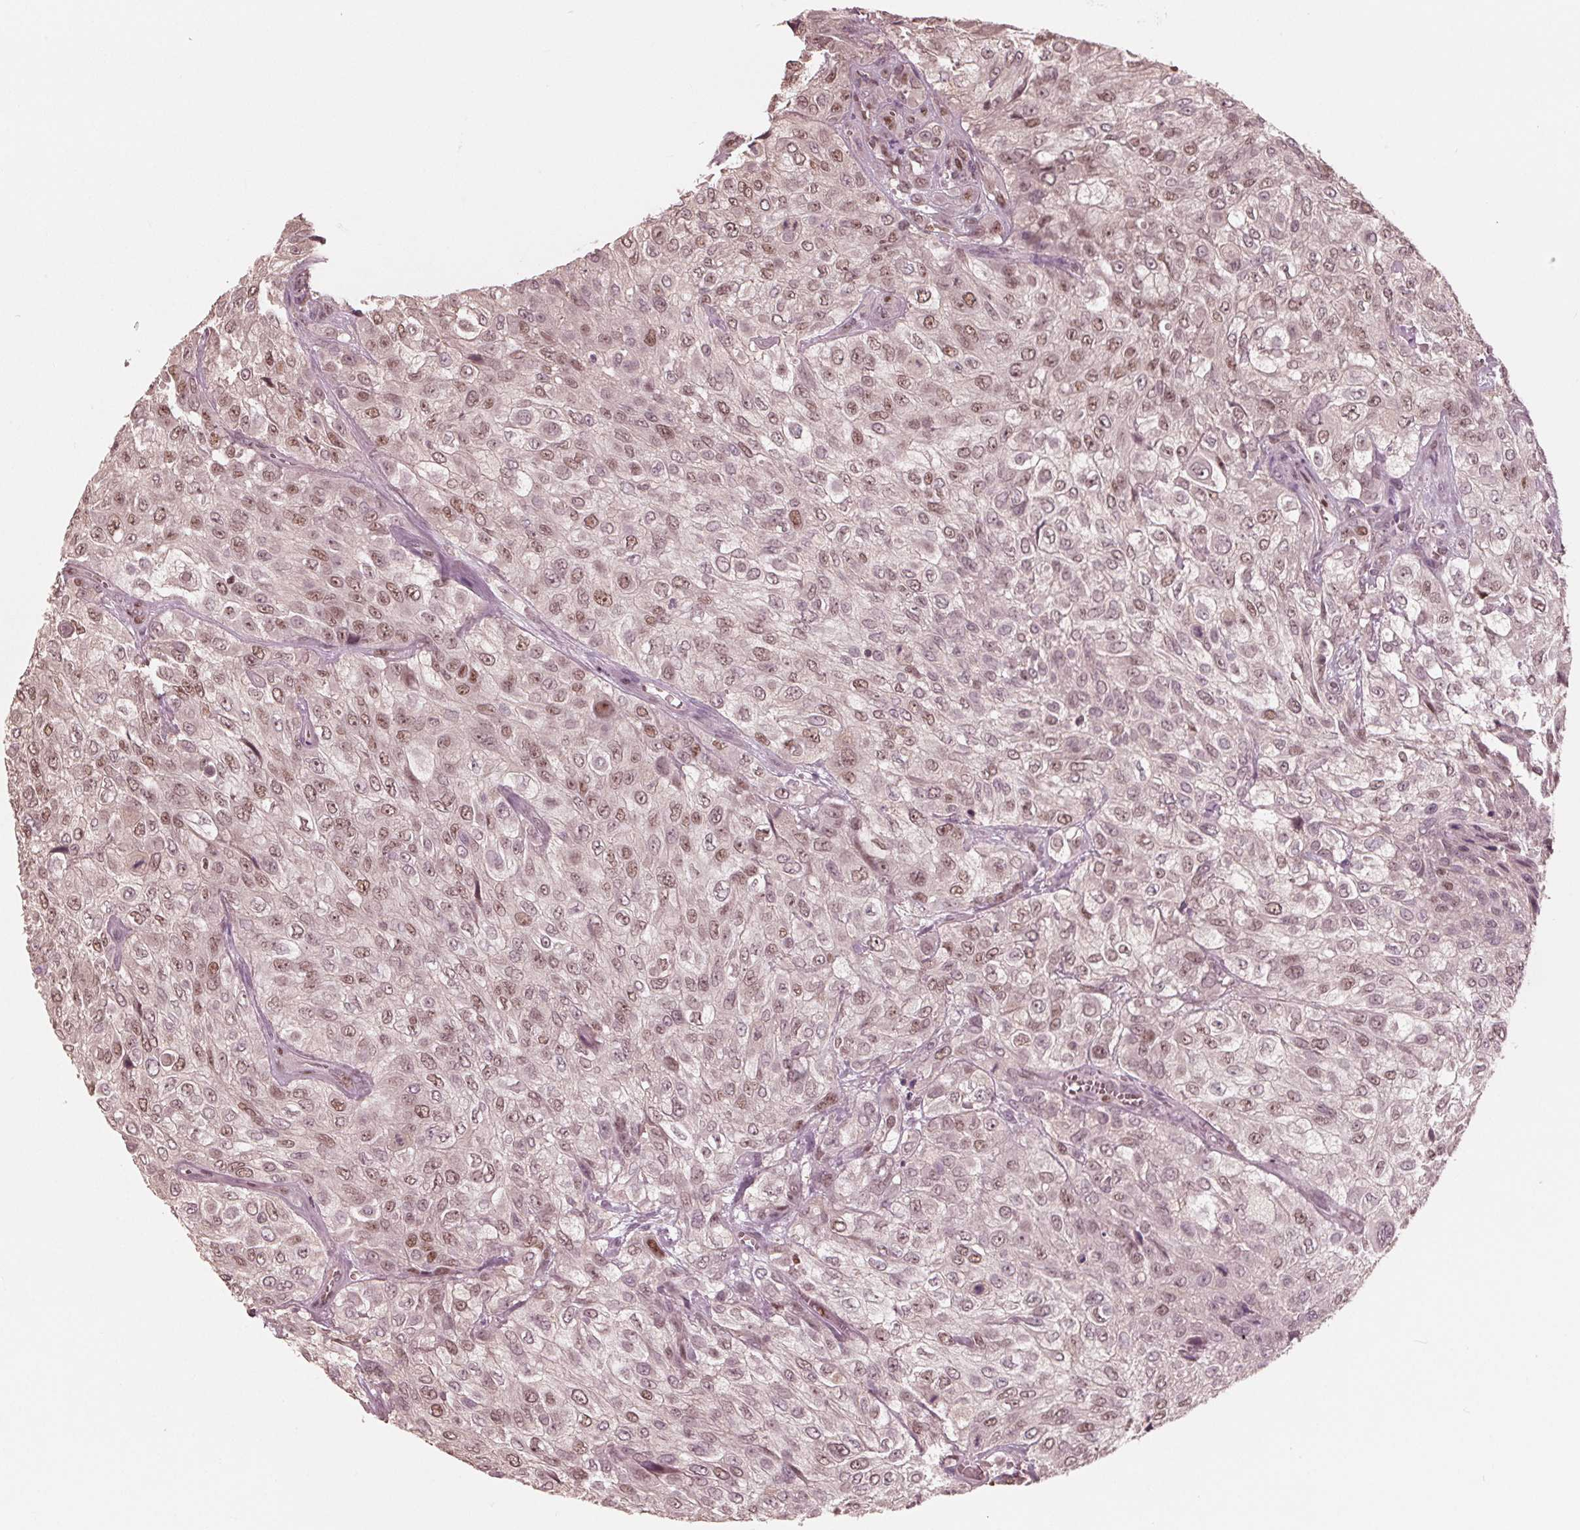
{"staining": {"intensity": "moderate", "quantity": "25%-75%", "location": "nuclear"}, "tissue": "urothelial cancer", "cell_type": "Tumor cells", "image_type": "cancer", "snomed": [{"axis": "morphology", "description": "Urothelial carcinoma, High grade"}, {"axis": "topography", "description": "Urinary bladder"}], "caption": "The immunohistochemical stain shows moderate nuclear staining in tumor cells of urothelial cancer tissue.", "gene": "HIRIP3", "patient": {"sex": "male", "age": 57}}